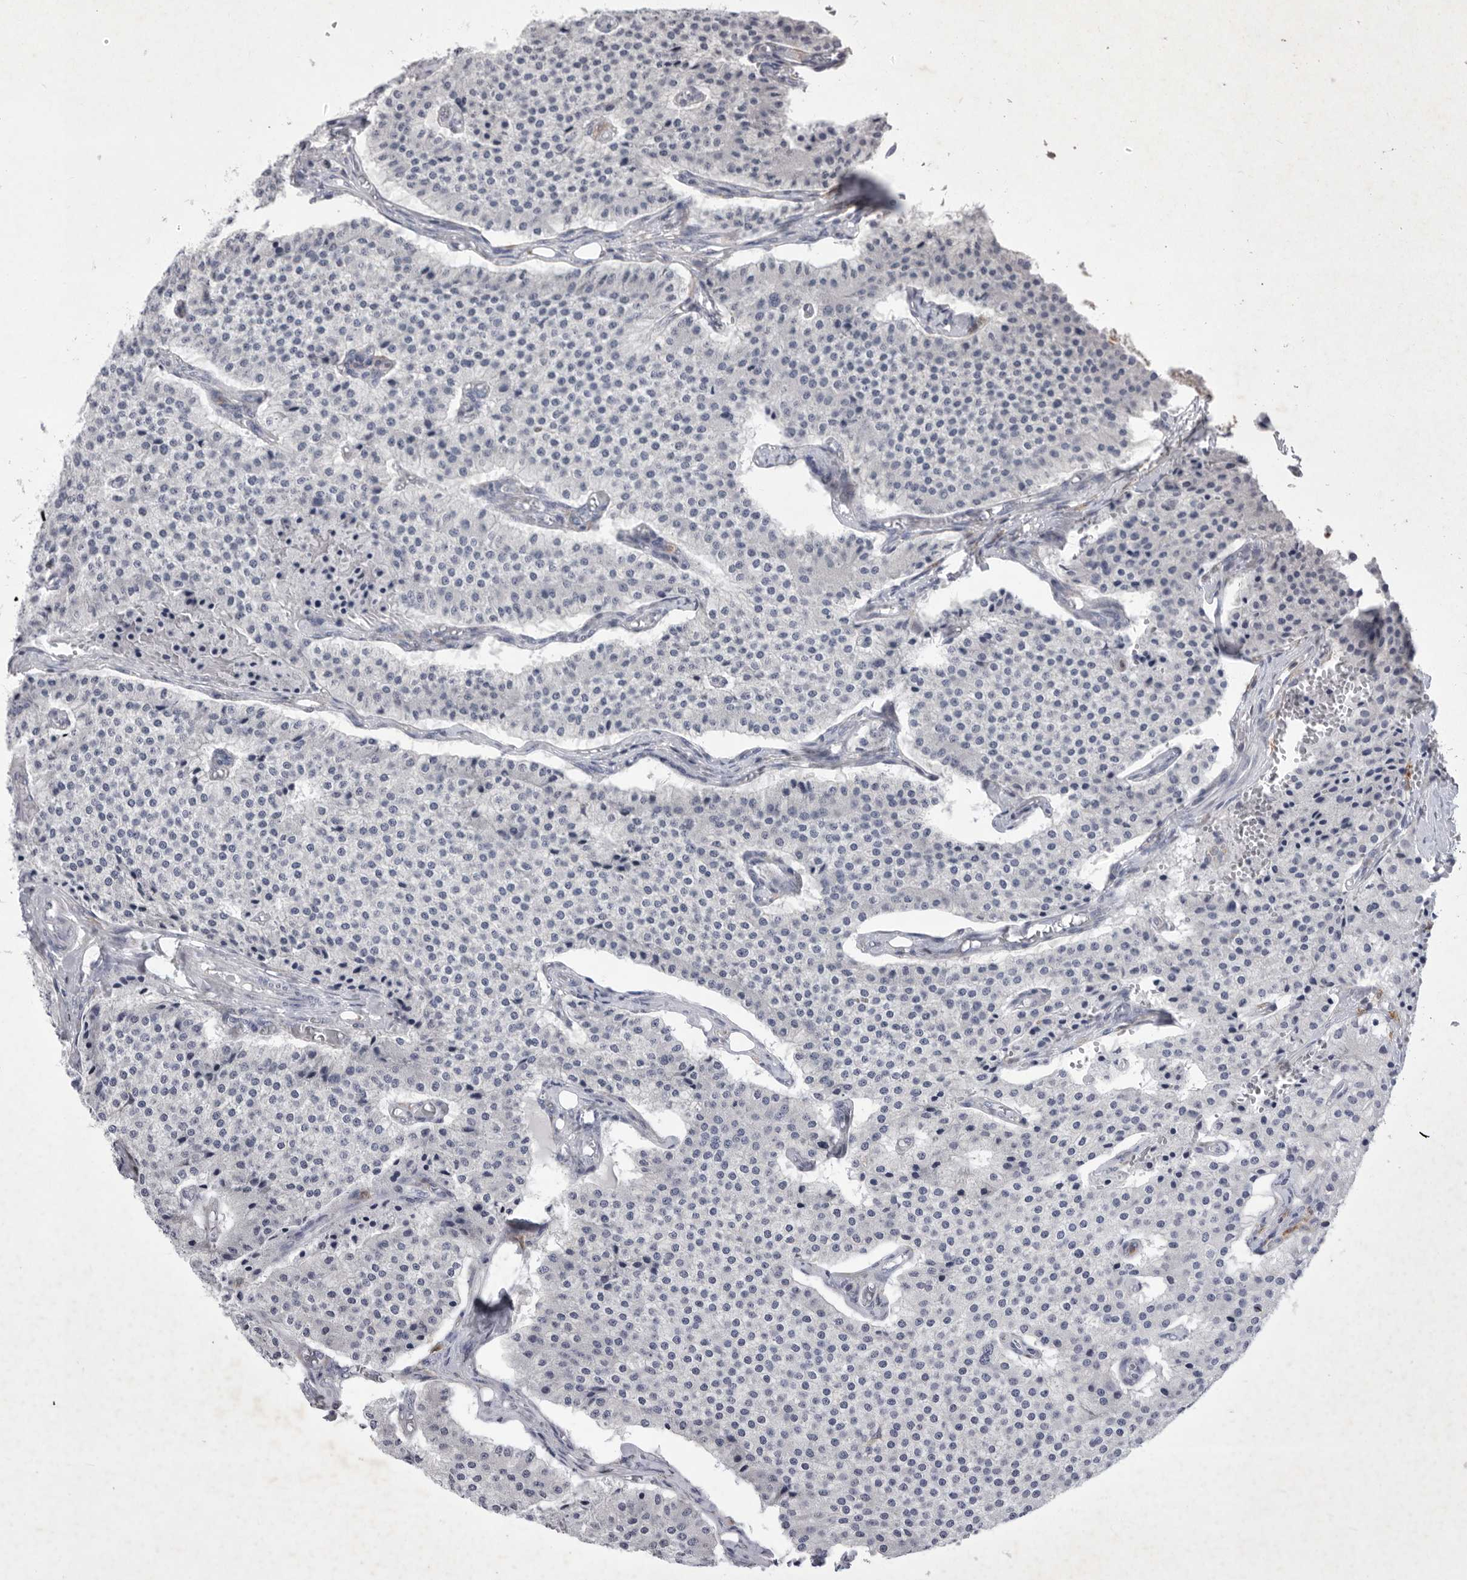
{"staining": {"intensity": "negative", "quantity": "none", "location": "none"}, "tissue": "carcinoid", "cell_type": "Tumor cells", "image_type": "cancer", "snomed": [{"axis": "morphology", "description": "Carcinoid, malignant, NOS"}, {"axis": "topography", "description": "Colon"}], "caption": "This micrograph is of carcinoid stained with immunohistochemistry (IHC) to label a protein in brown with the nuclei are counter-stained blue. There is no staining in tumor cells.", "gene": "SIGLEC10", "patient": {"sex": "female", "age": 52}}